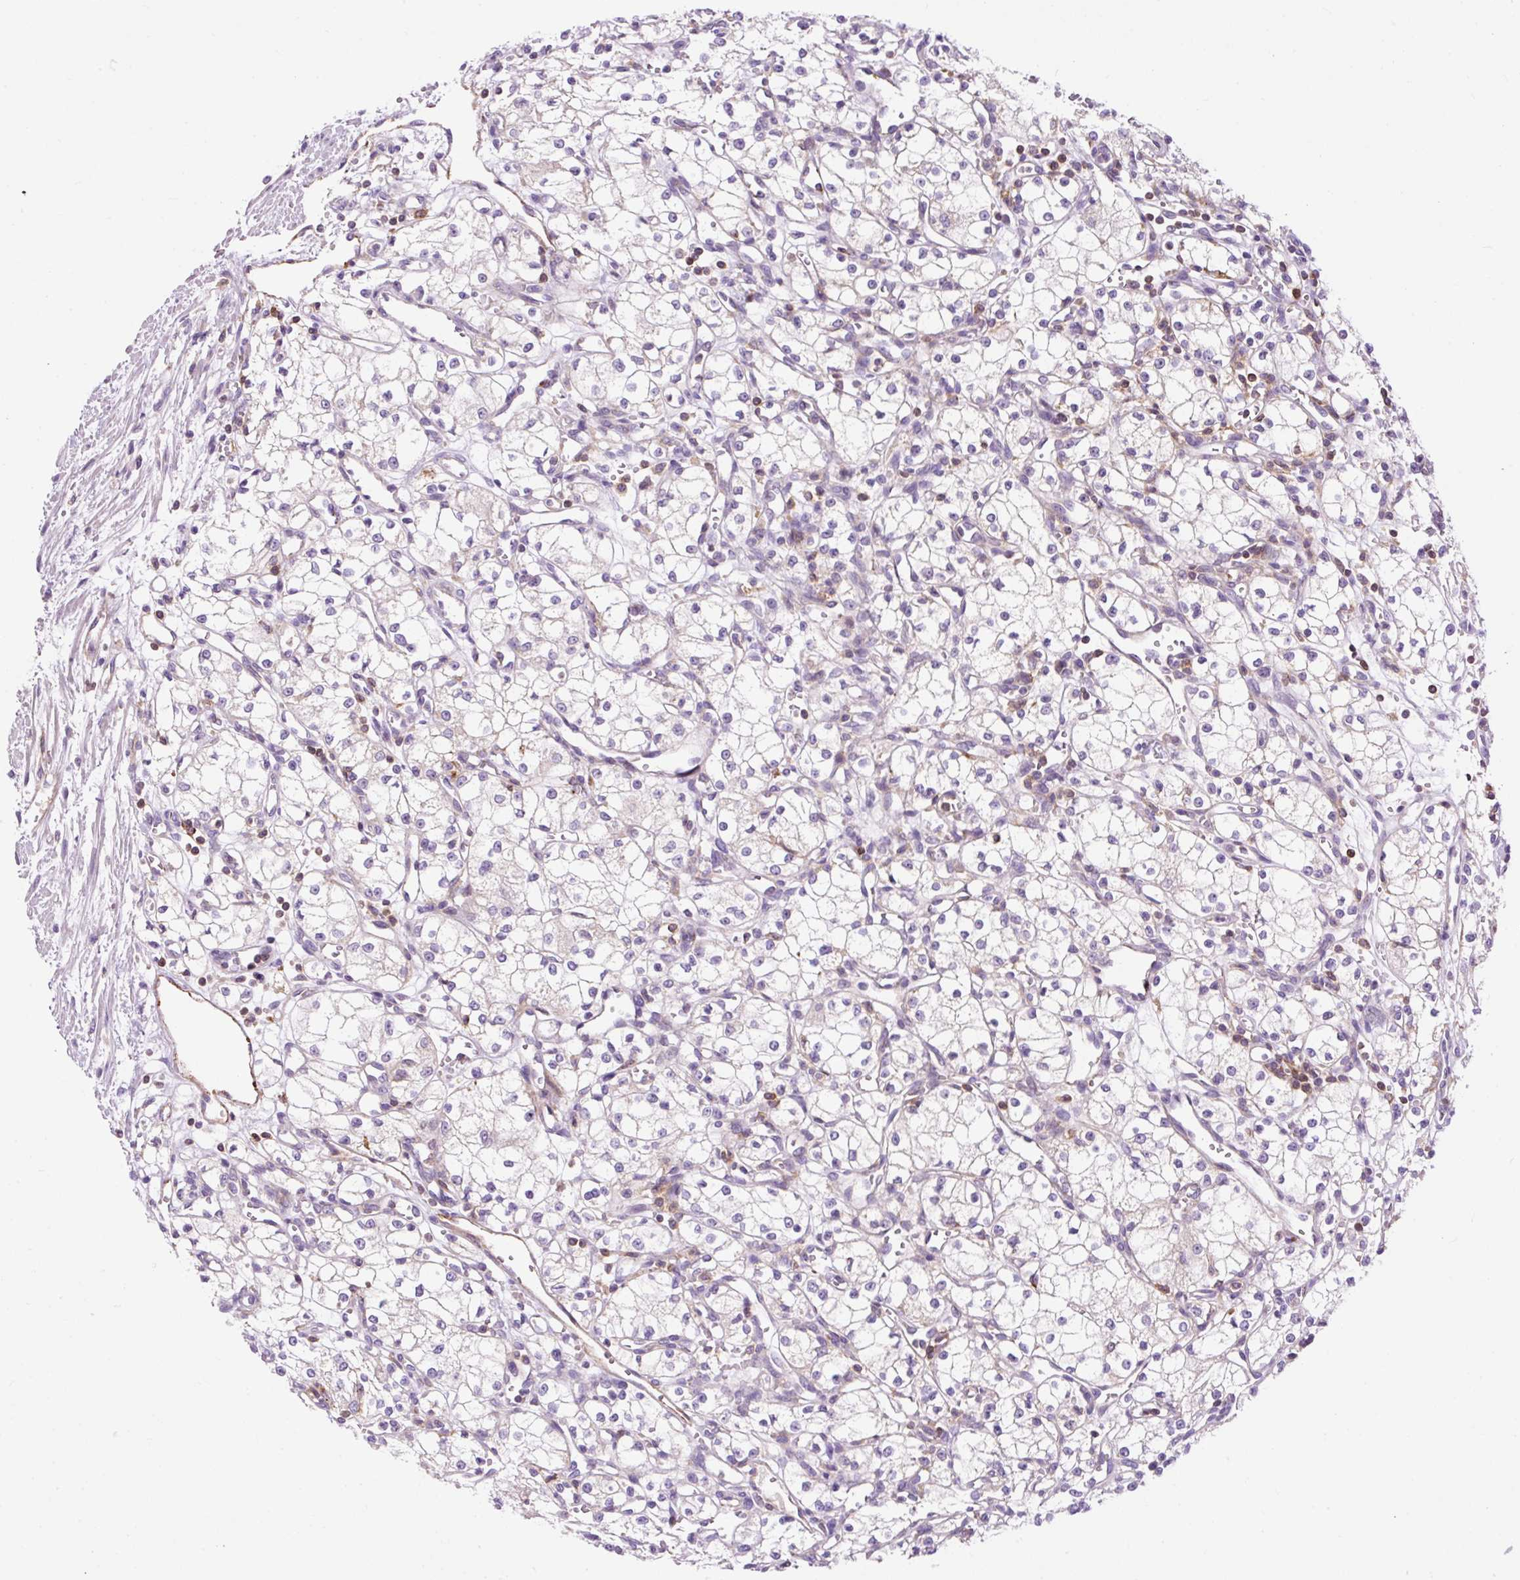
{"staining": {"intensity": "negative", "quantity": "none", "location": "none"}, "tissue": "renal cancer", "cell_type": "Tumor cells", "image_type": "cancer", "snomed": [{"axis": "morphology", "description": "Adenocarcinoma, NOS"}, {"axis": "topography", "description": "Kidney"}], "caption": "Tumor cells are negative for protein expression in human adenocarcinoma (renal).", "gene": "CD83", "patient": {"sex": "male", "age": 59}}